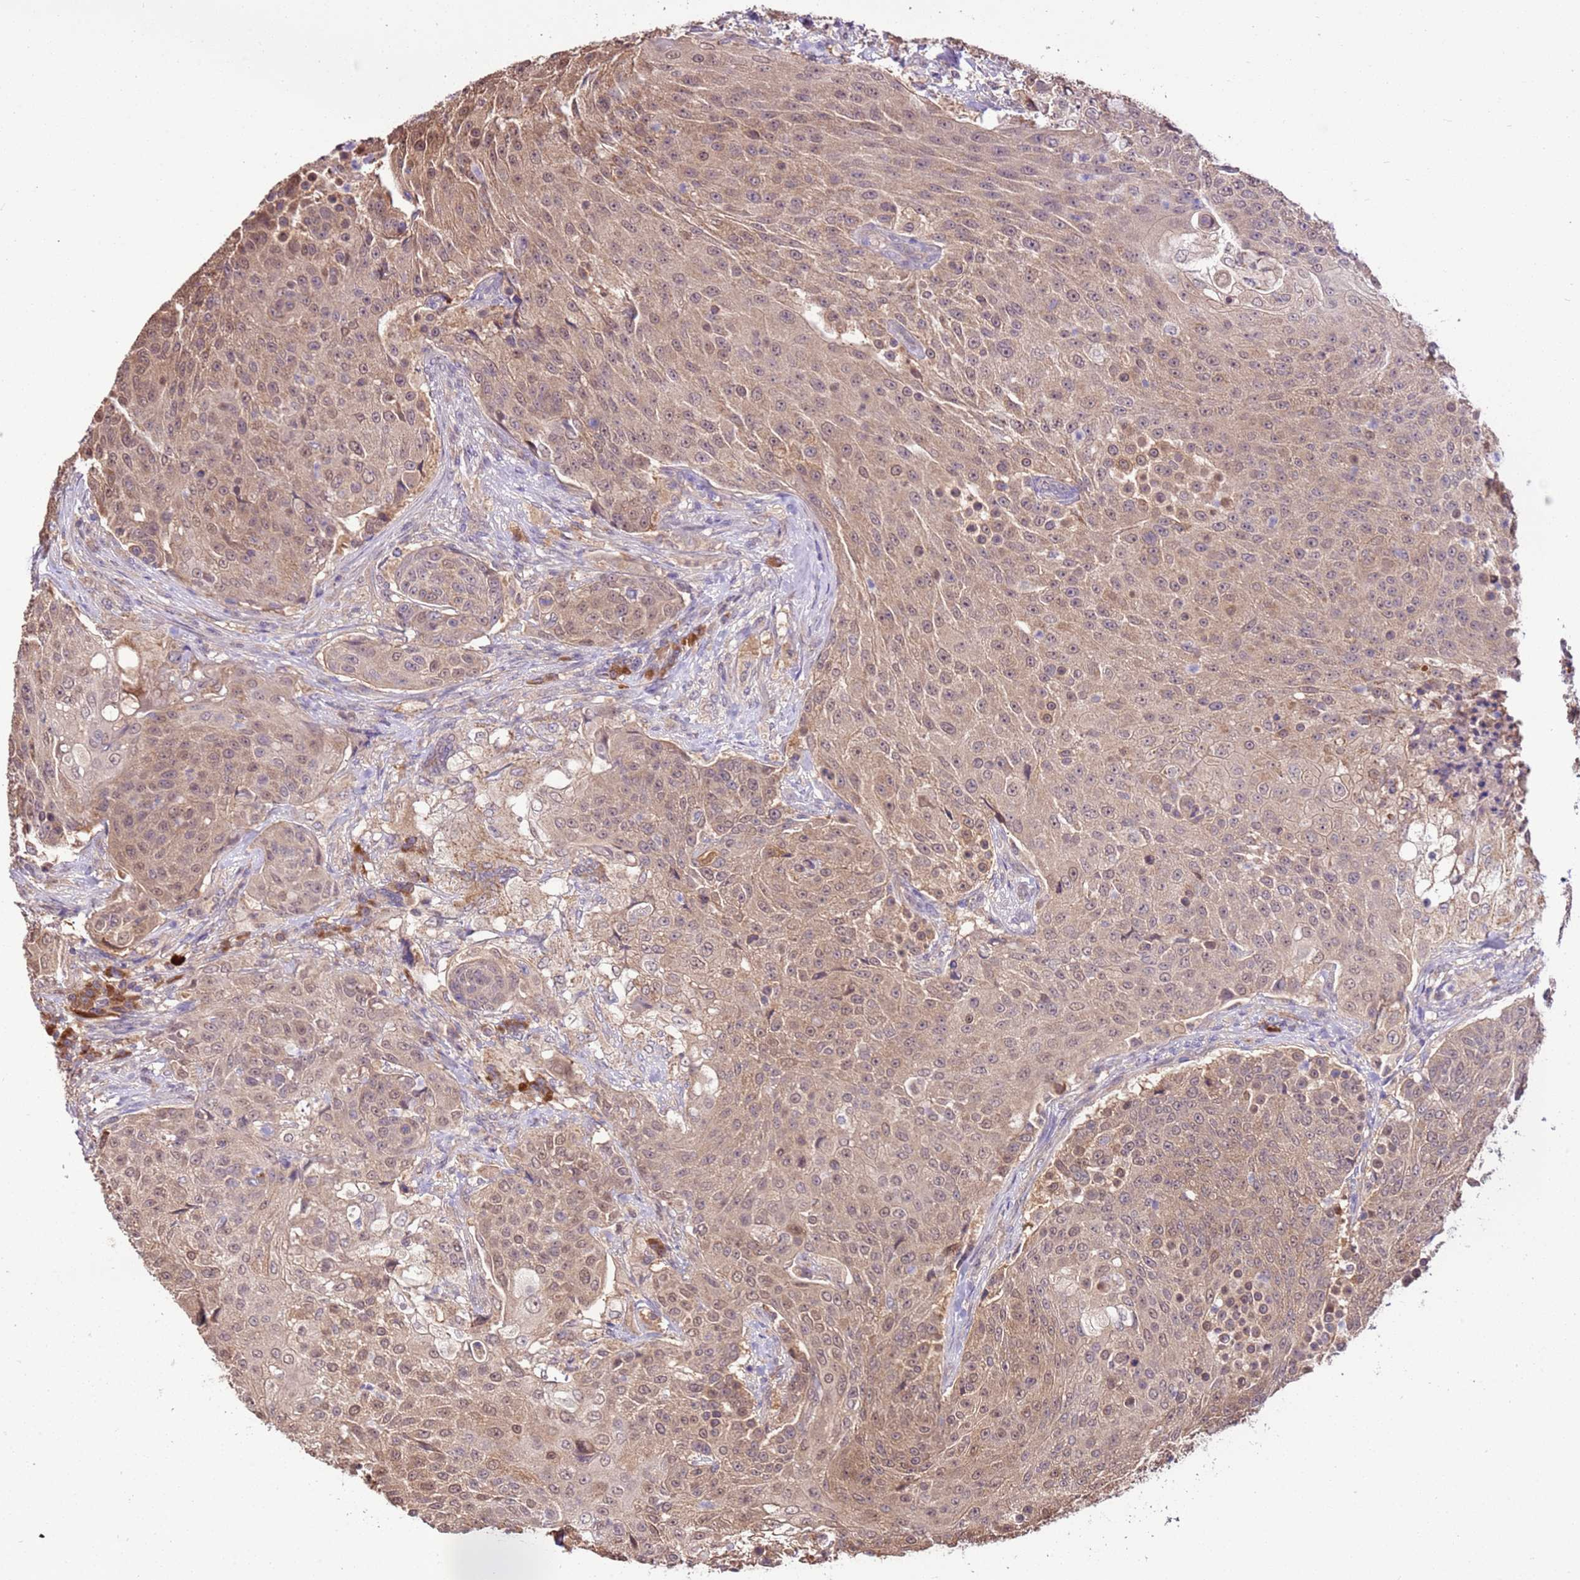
{"staining": {"intensity": "weak", "quantity": ">75%", "location": "cytoplasmic/membranous,nuclear"}, "tissue": "urothelial cancer", "cell_type": "Tumor cells", "image_type": "cancer", "snomed": [{"axis": "morphology", "description": "Urothelial carcinoma, High grade"}, {"axis": "topography", "description": "Urinary bladder"}], "caption": "A photomicrograph of human high-grade urothelial carcinoma stained for a protein reveals weak cytoplasmic/membranous and nuclear brown staining in tumor cells. (DAB IHC, brown staining for protein, blue staining for nuclei).", "gene": "BBS5", "patient": {"sex": "female", "age": 63}}